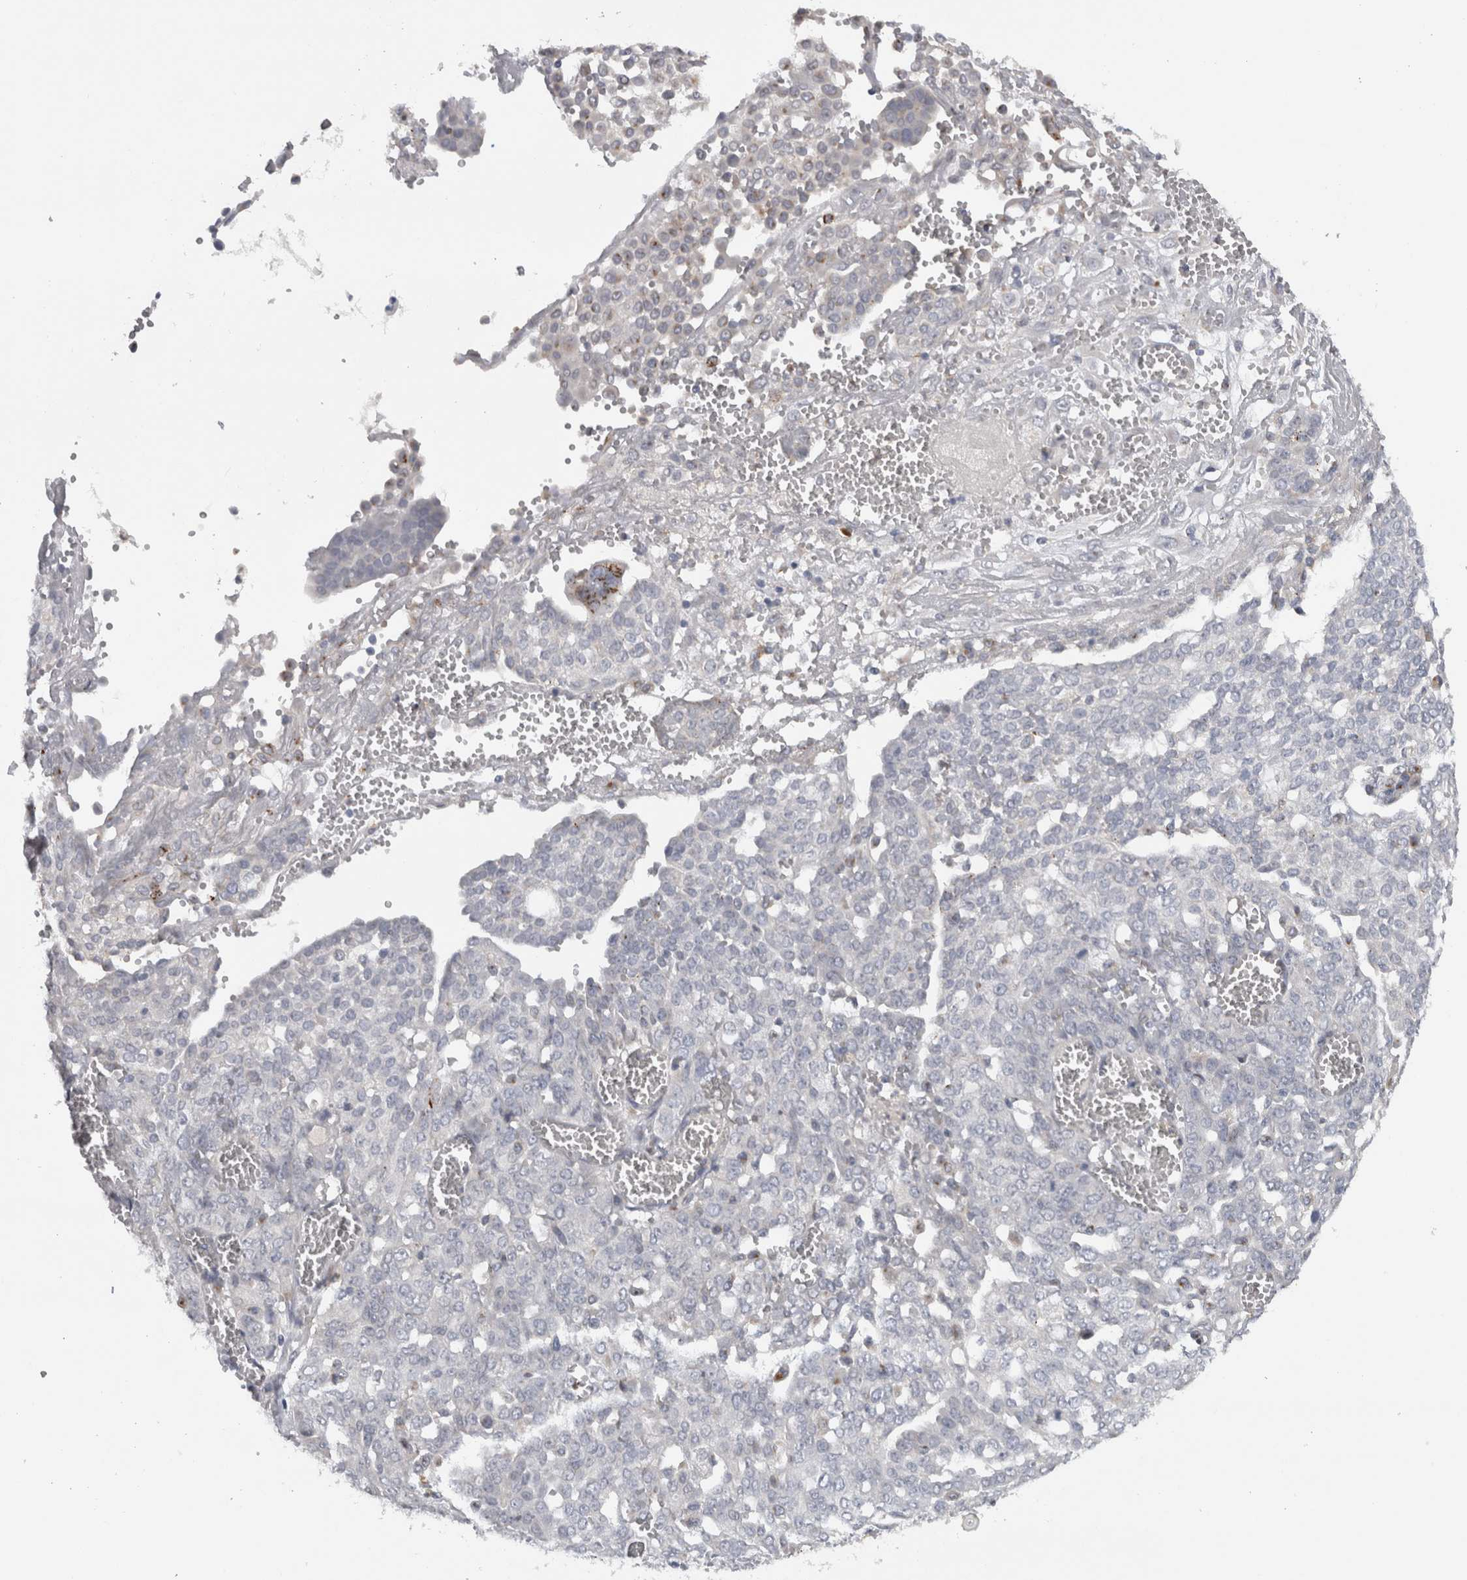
{"staining": {"intensity": "negative", "quantity": "none", "location": "none"}, "tissue": "ovarian cancer", "cell_type": "Tumor cells", "image_type": "cancer", "snomed": [{"axis": "morphology", "description": "Cystadenocarcinoma, serous, NOS"}, {"axis": "topography", "description": "Soft tissue"}, {"axis": "topography", "description": "Ovary"}], "caption": "Photomicrograph shows no significant protein staining in tumor cells of ovarian cancer (serous cystadenocarcinoma).", "gene": "MGAT1", "patient": {"sex": "female", "age": 57}}